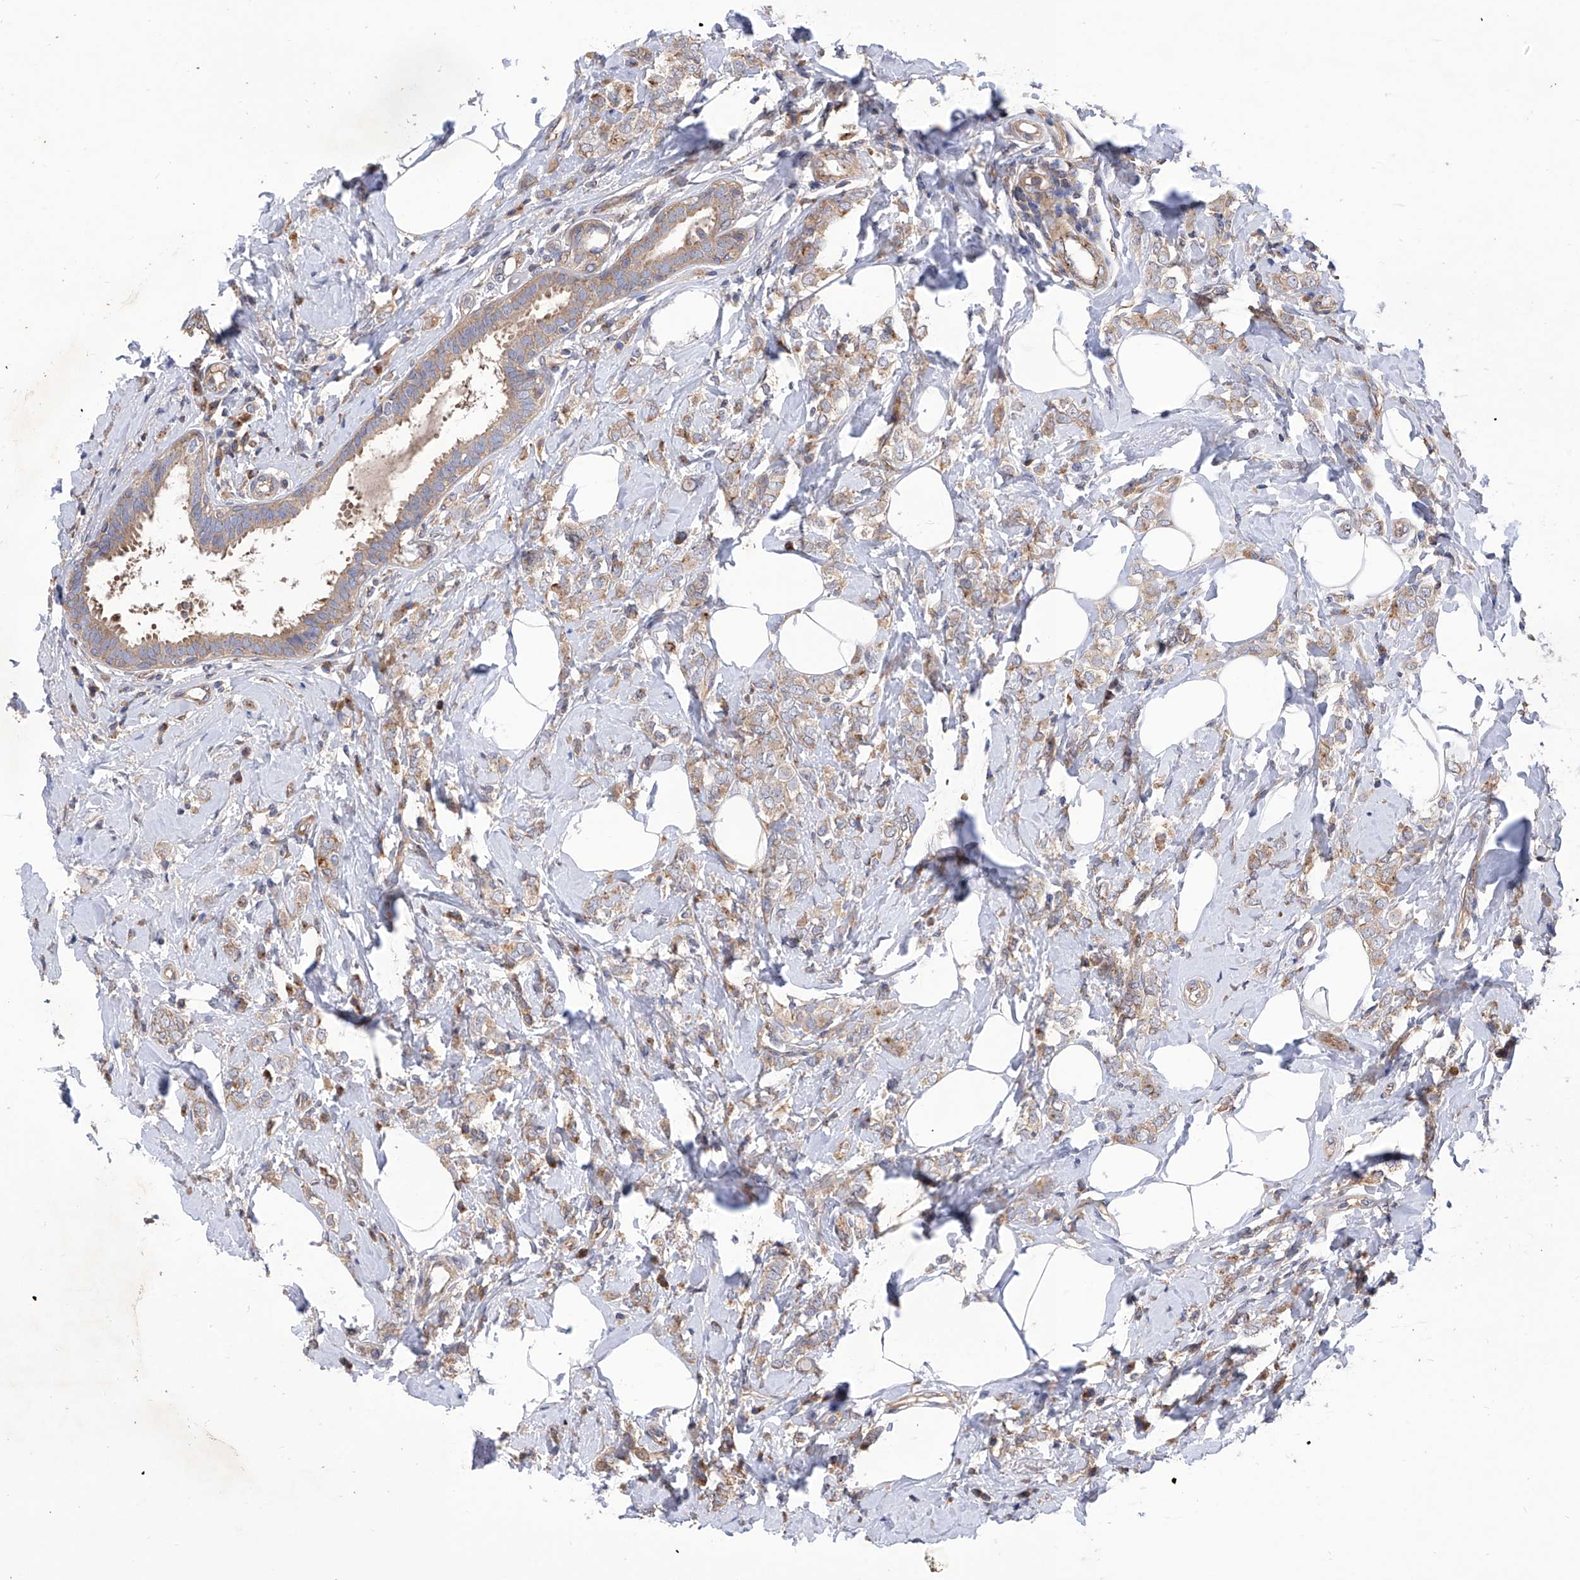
{"staining": {"intensity": "weak", "quantity": ">75%", "location": "cytoplasmic/membranous"}, "tissue": "breast cancer", "cell_type": "Tumor cells", "image_type": "cancer", "snomed": [{"axis": "morphology", "description": "Lobular carcinoma"}, {"axis": "topography", "description": "Breast"}], "caption": "An IHC image of neoplastic tissue is shown. Protein staining in brown labels weak cytoplasmic/membranous positivity in breast cancer (lobular carcinoma) within tumor cells.", "gene": "TJAP1", "patient": {"sex": "female", "age": 47}}